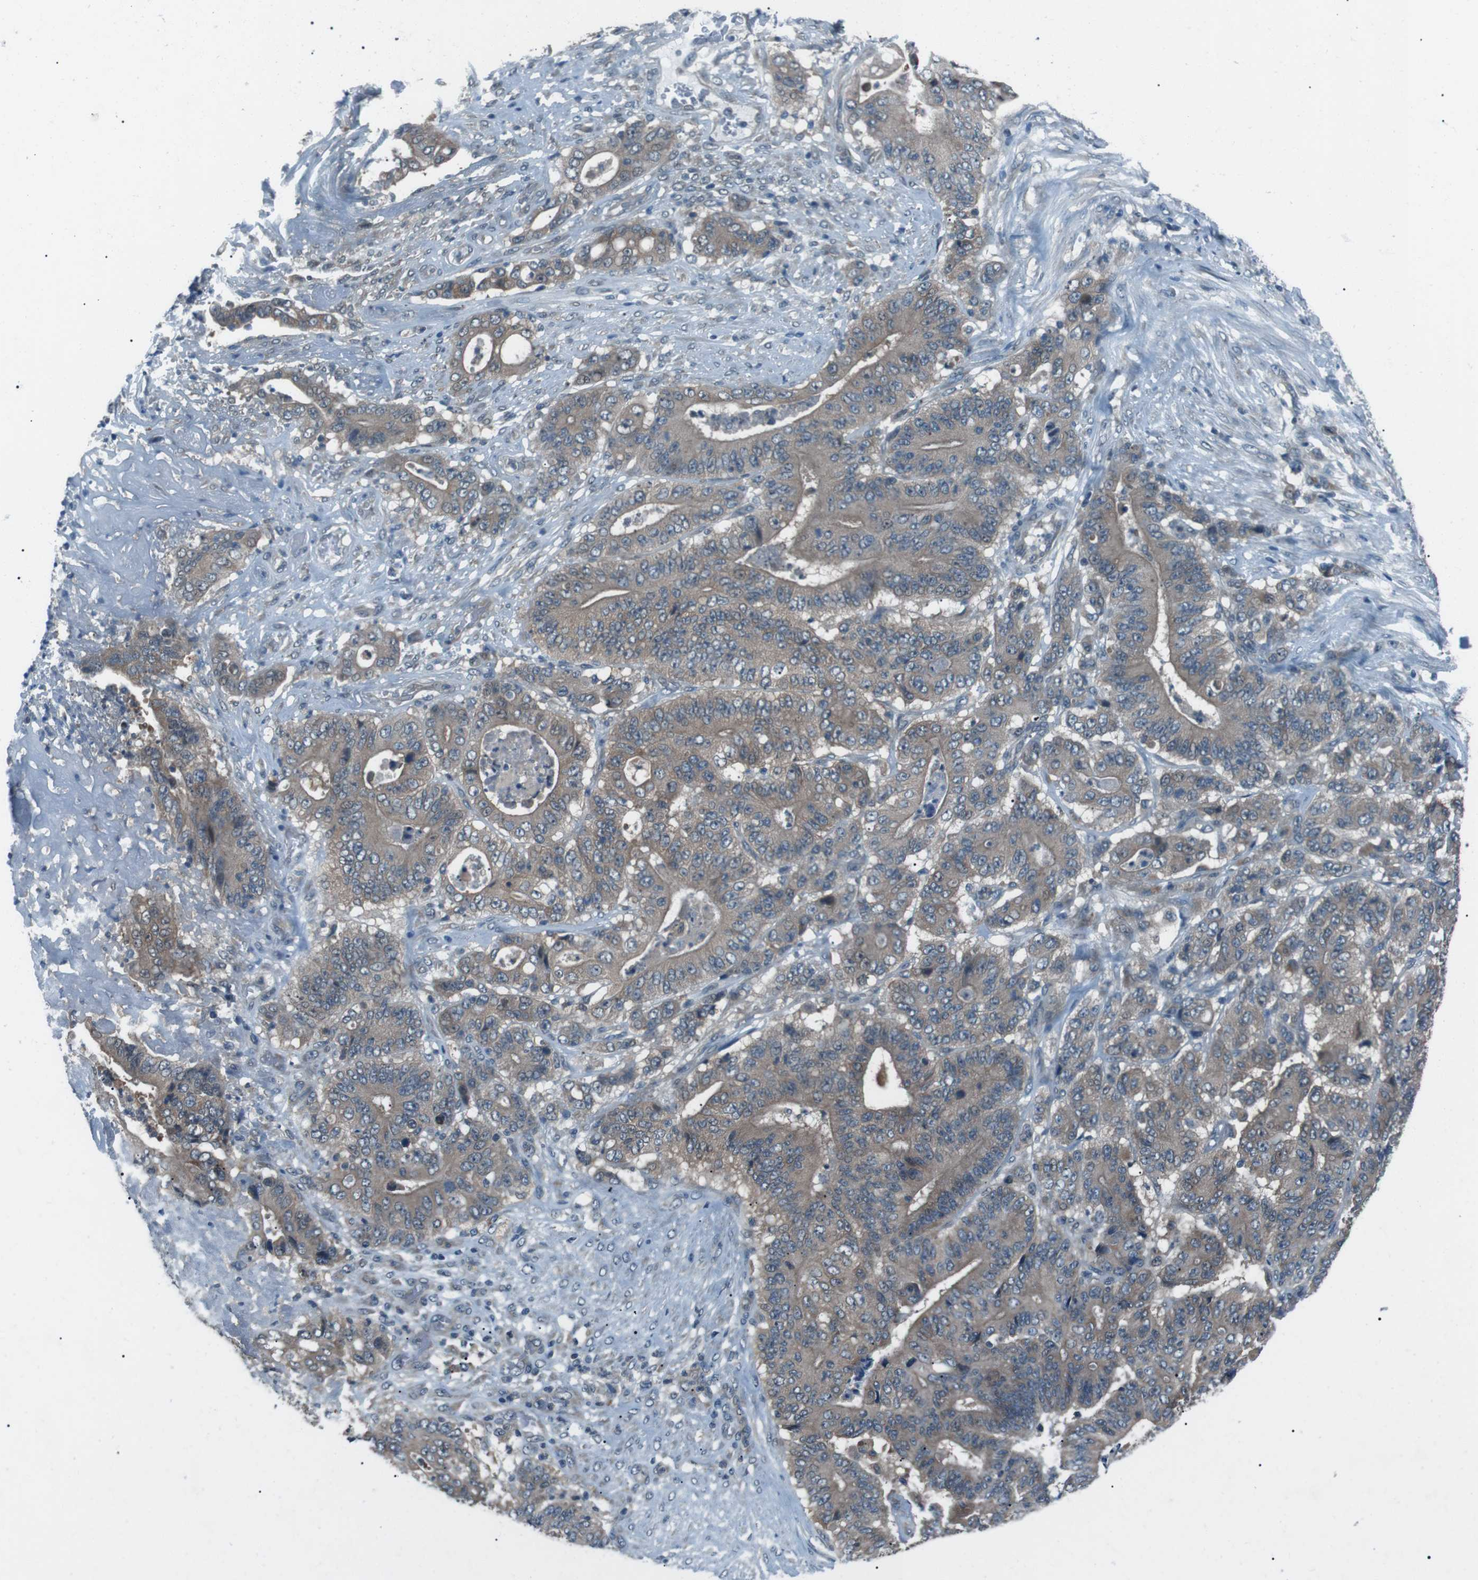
{"staining": {"intensity": "weak", "quantity": ">75%", "location": "cytoplasmic/membranous"}, "tissue": "stomach cancer", "cell_type": "Tumor cells", "image_type": "cancer", "snomed": [{"axis": "morphology", "description": "Adenocarcinoma, NOS"}, {"axis": "topography", "description": "Stomach"}], "caption": "A brown stain highlights weak cytoplasmic/membranous expression of a protein in human adenocarcinoma (stomach) tumor cells.", "gene": "LRIG2", "patient": {"sex": "female", "age": 73}}